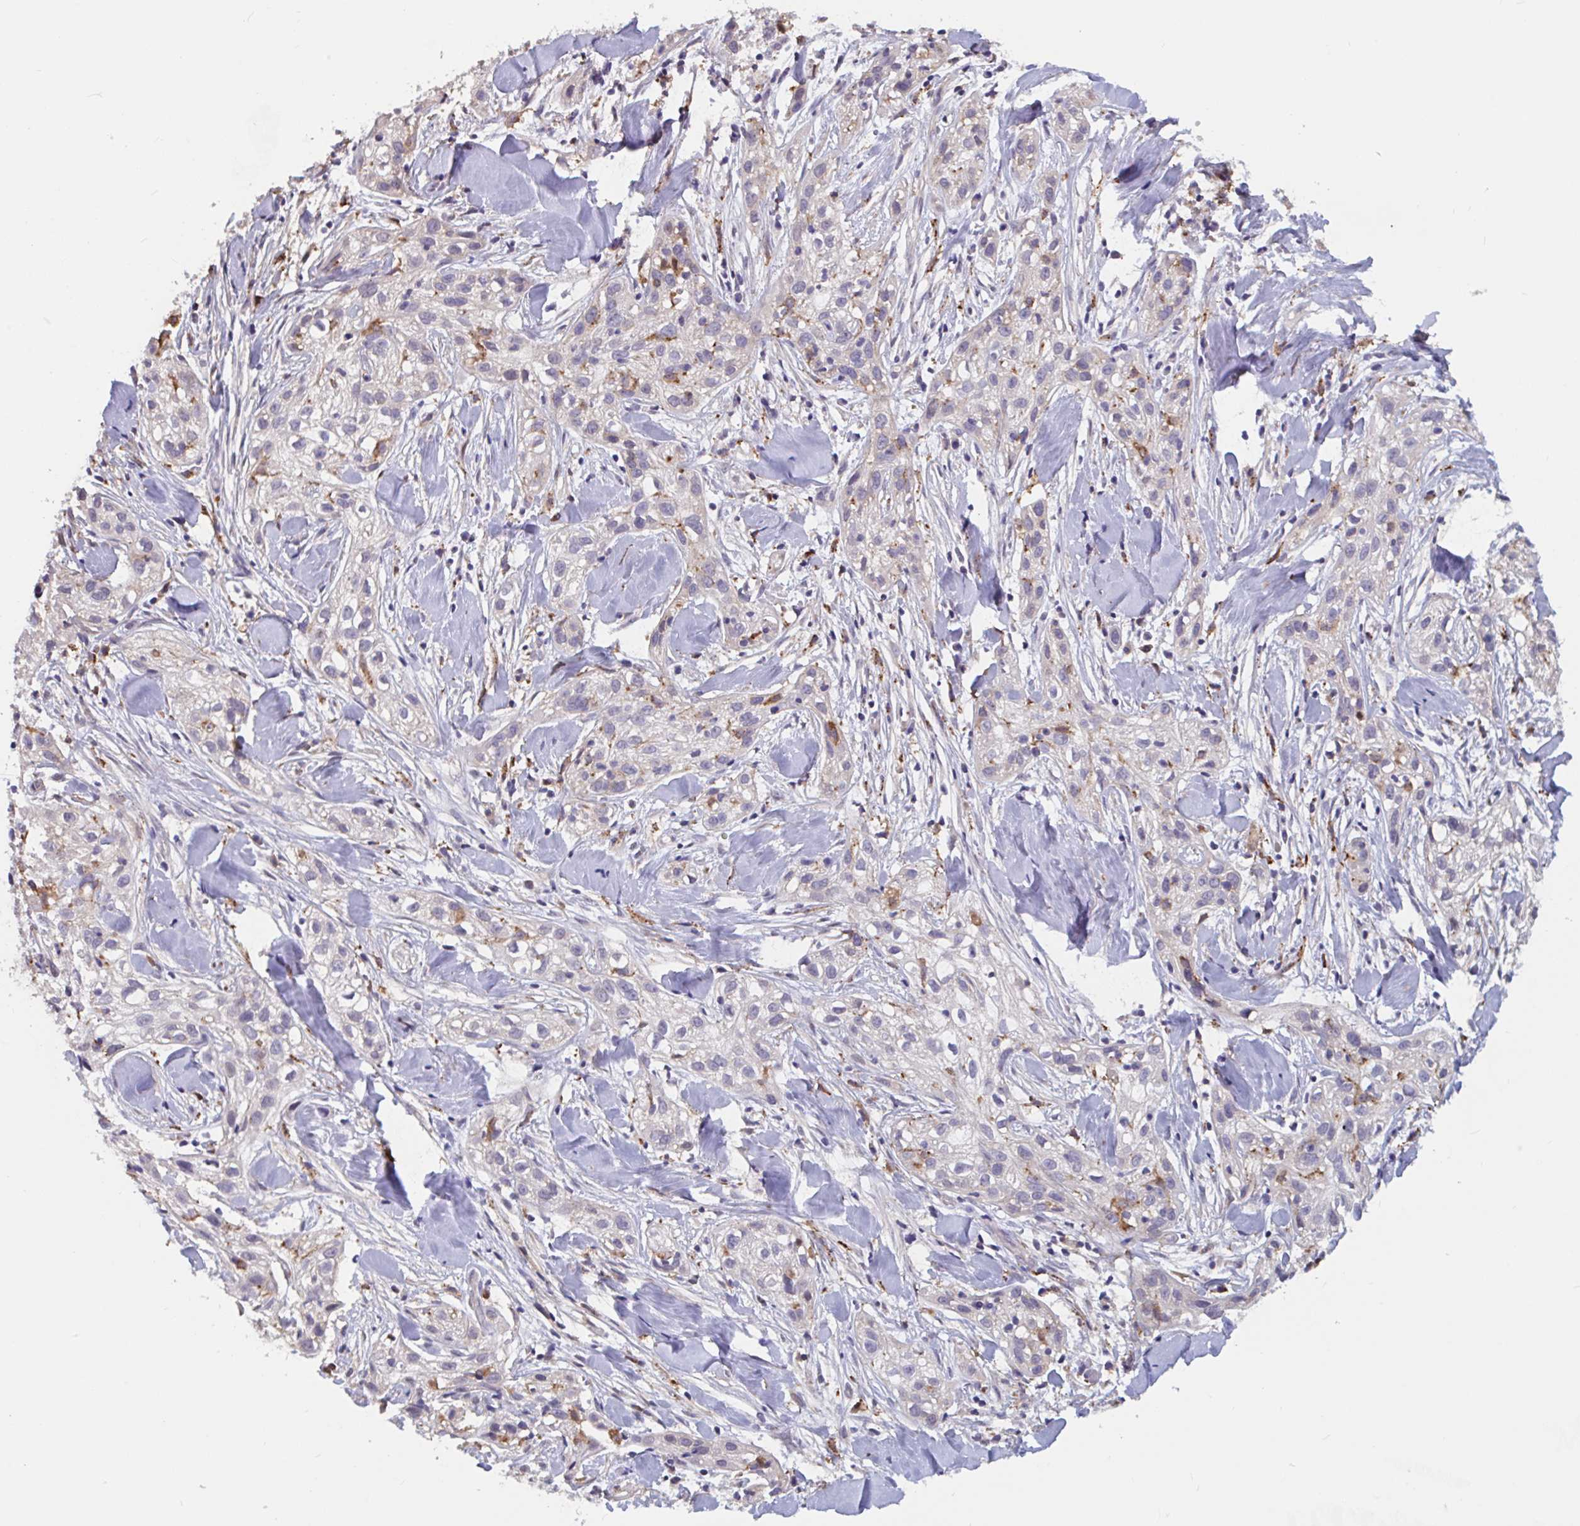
{"staining": {"intensity": "weak", "quantity": "25%-75%", "location": "cytoplasmic/membranous"}, "tissue": "skin cancer", "cell_type": "Tumor cells", "image_type": "cancer", "snomed": [{"axis": "morphology", "description": "Squamous cell carcinoma, NOS"}, {"axis": "topography", "description": "Skin"}], "caption": "Immunohistochemical staining of skin cancer displays low levels of weak cytoplasmic/membranous staining in approximately 25%-75% of tumor cells.", "gene": "SNX8", "patient": {"sex": "male", "age": 82}}